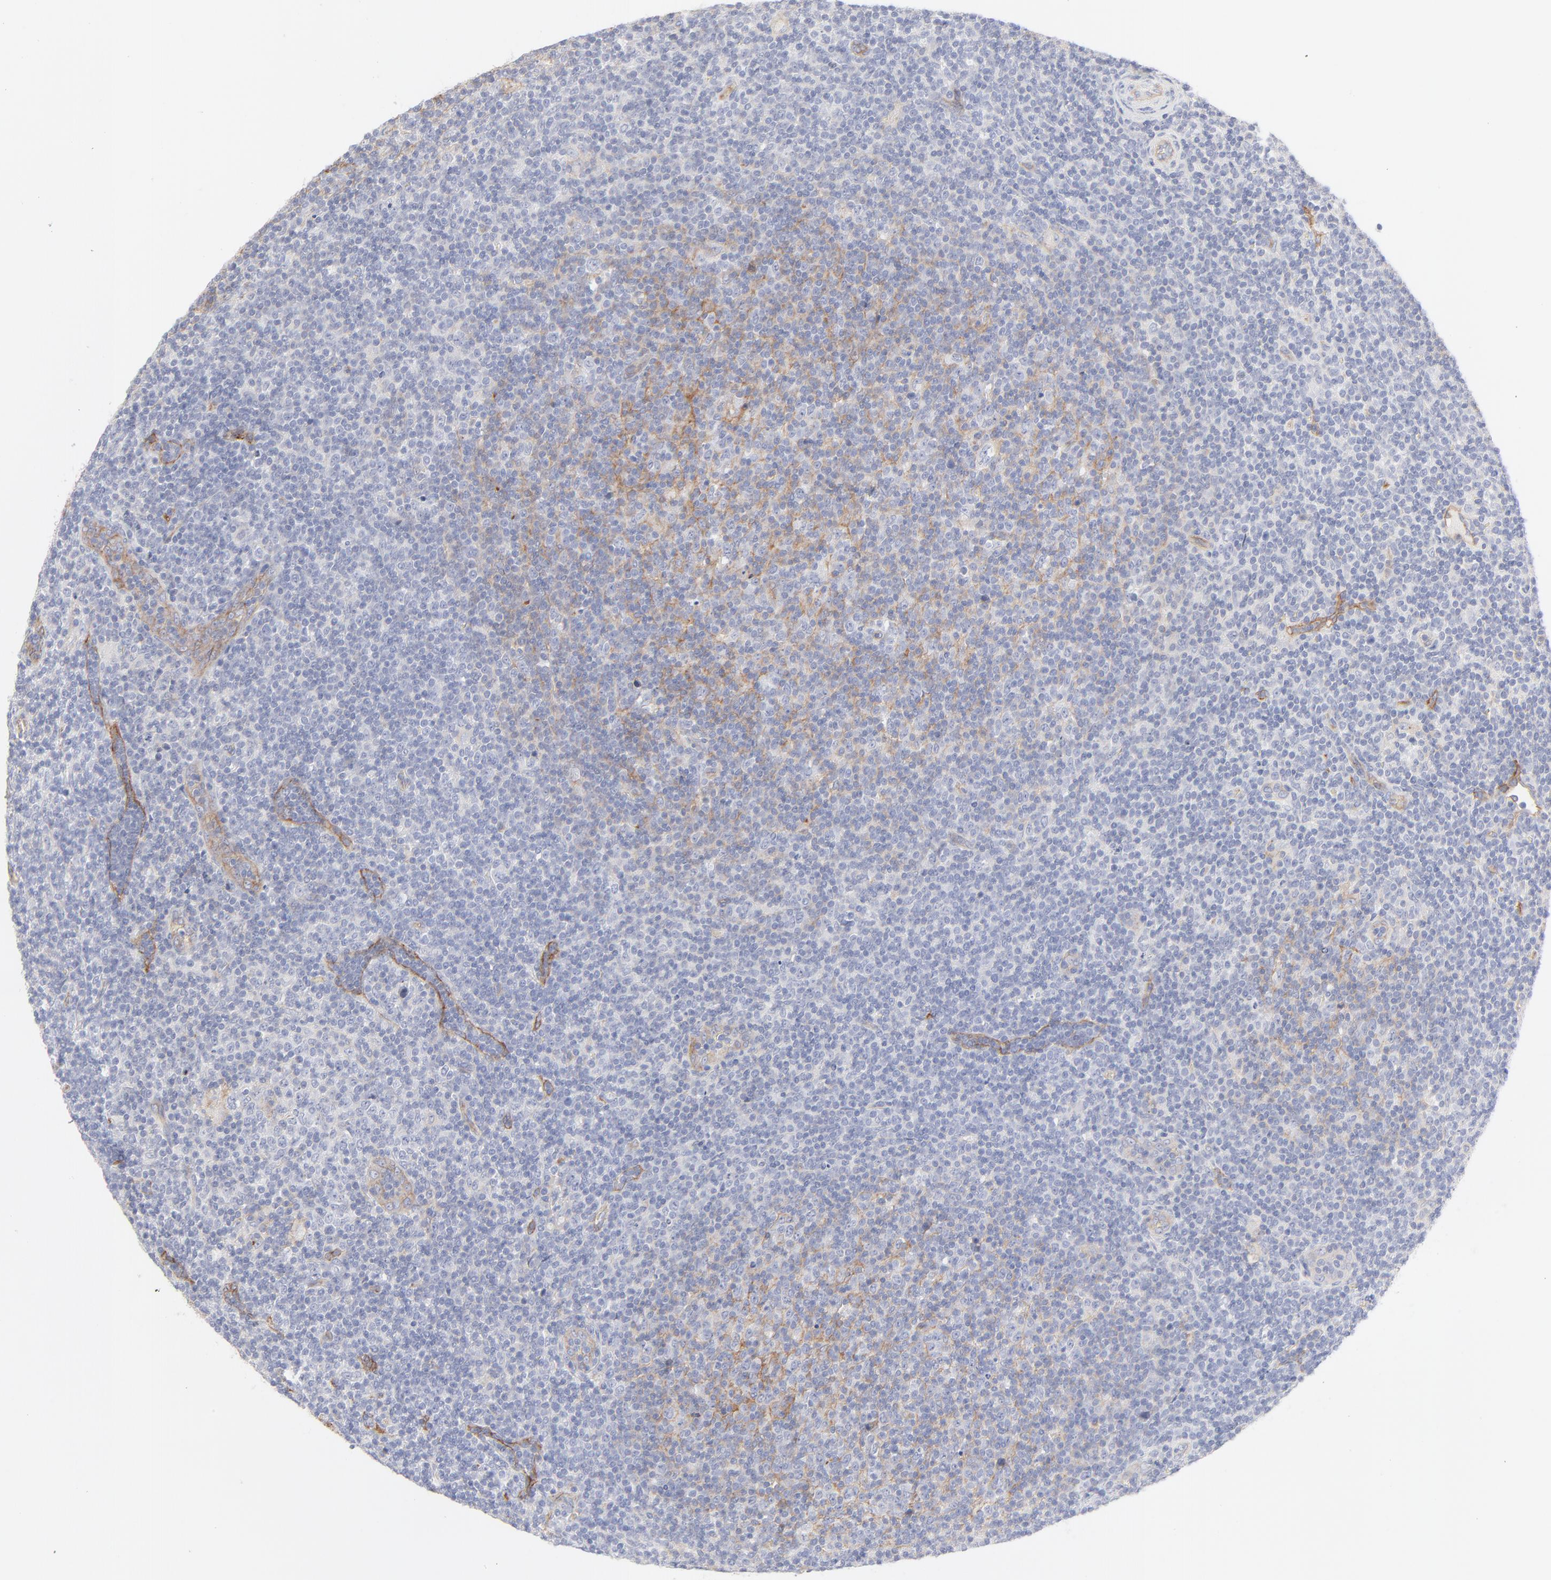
{"staining": {"intensity": "negative", "quantity": "none", "location": "none"}, "tissue": "lymphoma", "cell_type": "Tumor cells", "image_type": "cancer", "snomed": [{"axis": "morphology", "description": "Malignant lymphoma, non-Hodgkin's type, Low grade"}, {"axis": "topography", "description": "Lymph node"}], "caption": "Tumor cells are negative for protein expression in human lymphoma.", "gene": "ITGA5", "patient": {"sex": "male", "age": 70}}